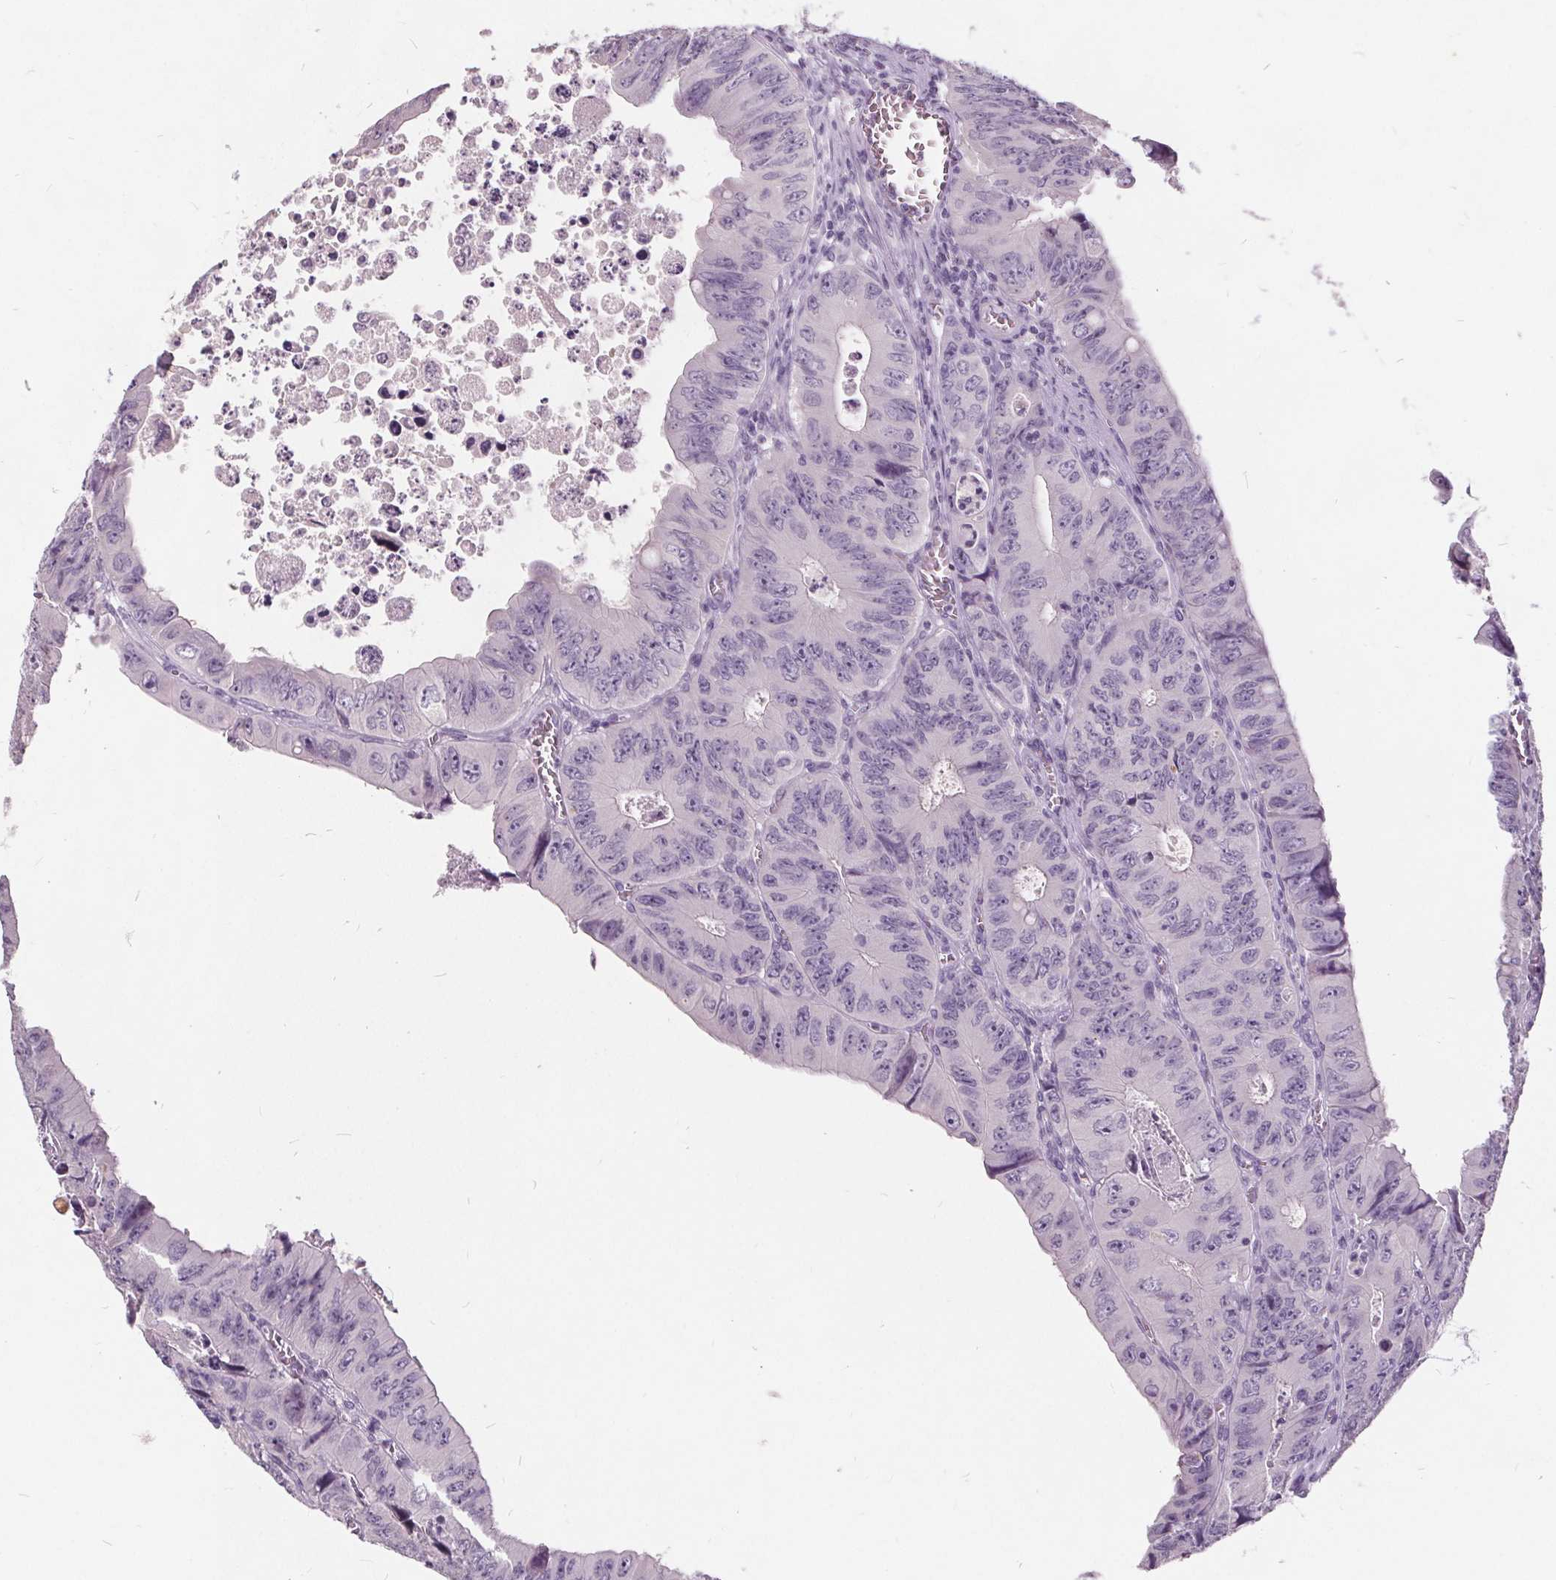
{"staining": {"intensity": "negative", "quantity": "none", "location": "none"}, "tissue": "colorectal cancer", "cell_type": "Tumor cells", "image_type": "cancer", "snomed": [{"axis": "morphology", "description": "Adenocarcinoma, NOS"}, {"axis": "topography", "description": "Colon"}], "caption": "Immunohistochemical staining of adenocarcinoma (colorectal) reveals no significant positivity in tumor cells.", "gene": "PLA2G2E", "patient": {"sex": "female", "age": 84}}